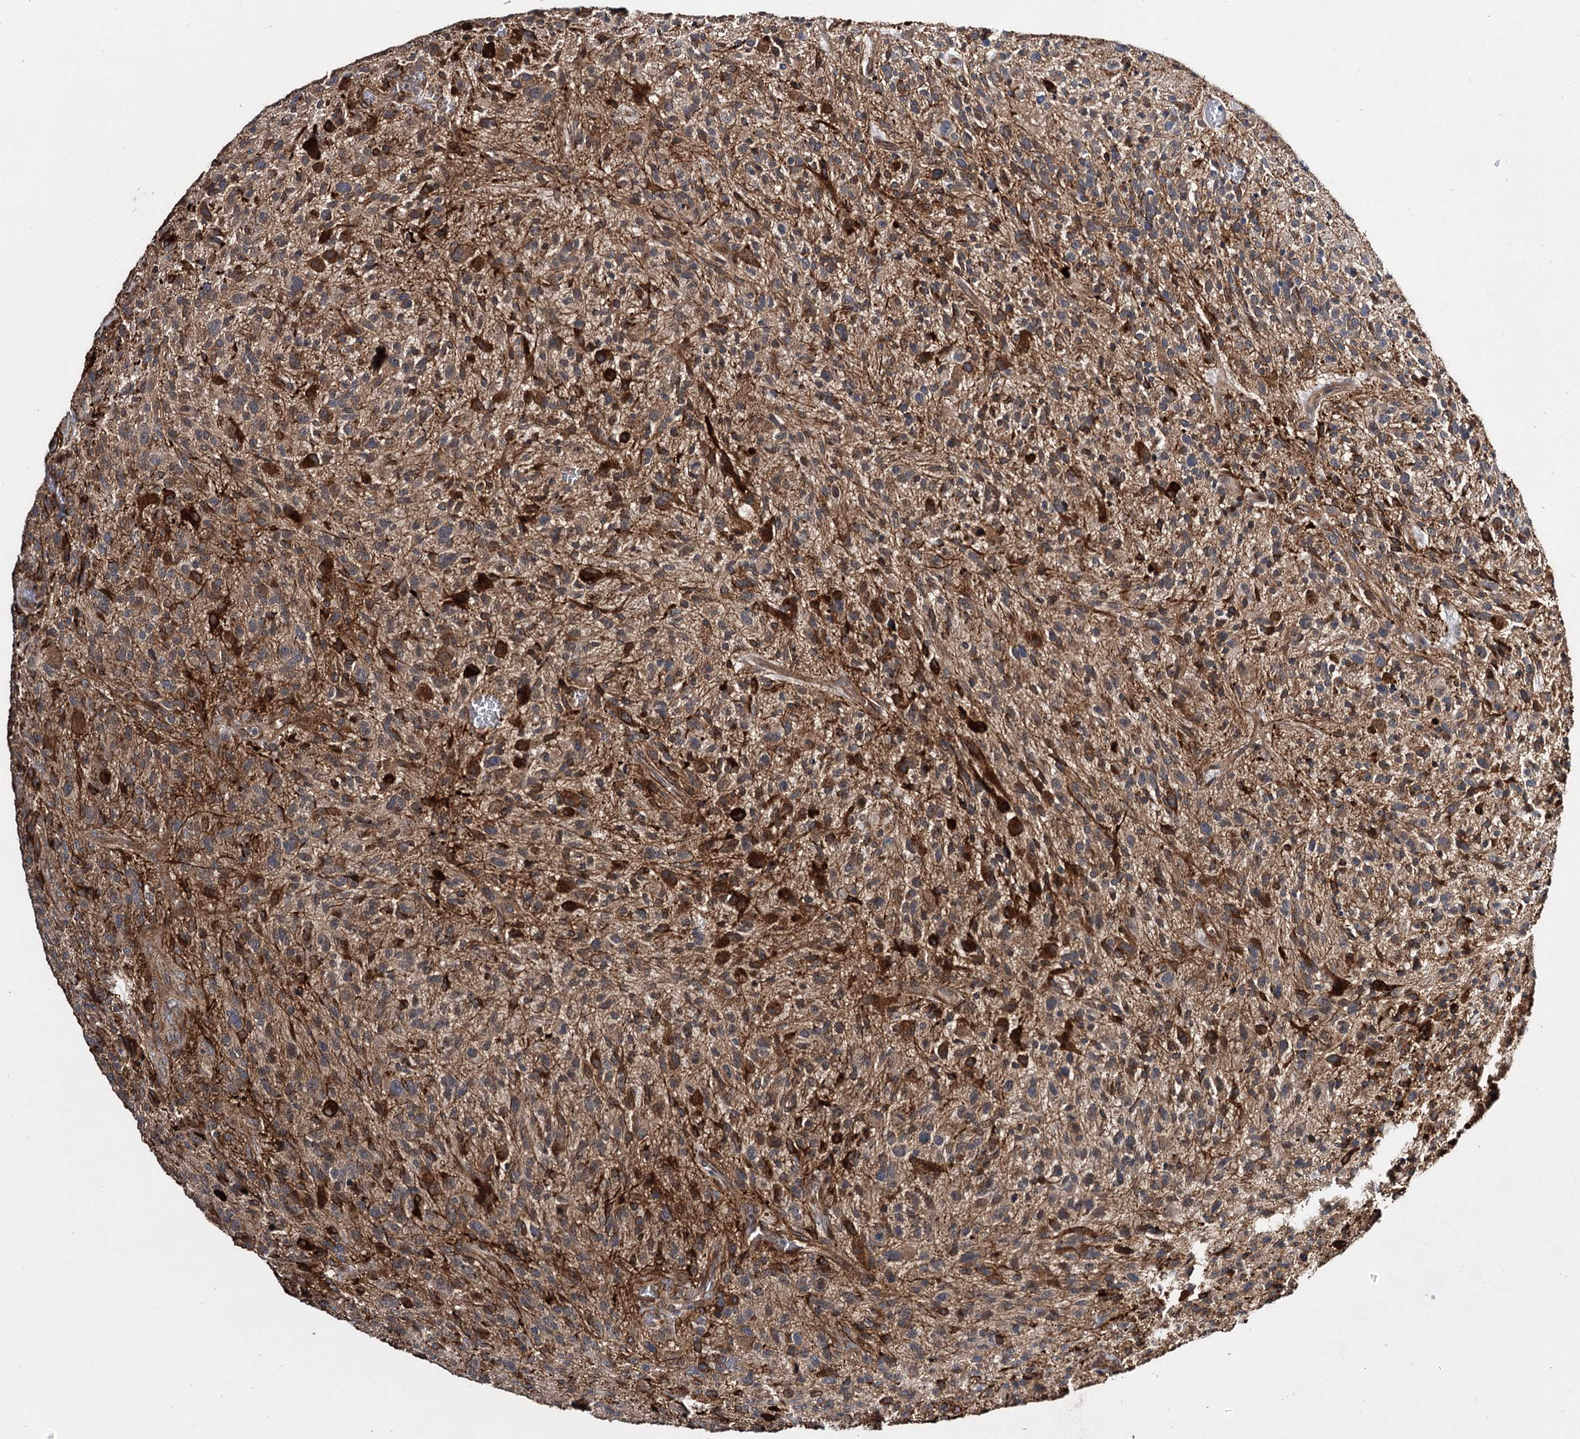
{"staining": {"intensity": "strong", "quantity": "<25%", "location": "cytoplasmic/membranous"}, "tissue": "glioma", "cell_type": "Tumor cells", "image_type": "cancer", "snomed": [{"axis": "morphology", "description": "Glioma, malignant, High grade"}, {"axis": "topography", "description": "Brain"}], "caption": "DAB (3,3'-diaminobenzidine) immunohistochemical staining of glioma shows strong cytoplasmic/membranous protein staining in about <25% of tumor cells. (DAB (3,3'-diaminobenzidine) IHC with brightfield microscopy, high magnification).", "gene": "MYO1C", "patient": {"sex": "male", "age": 47}}